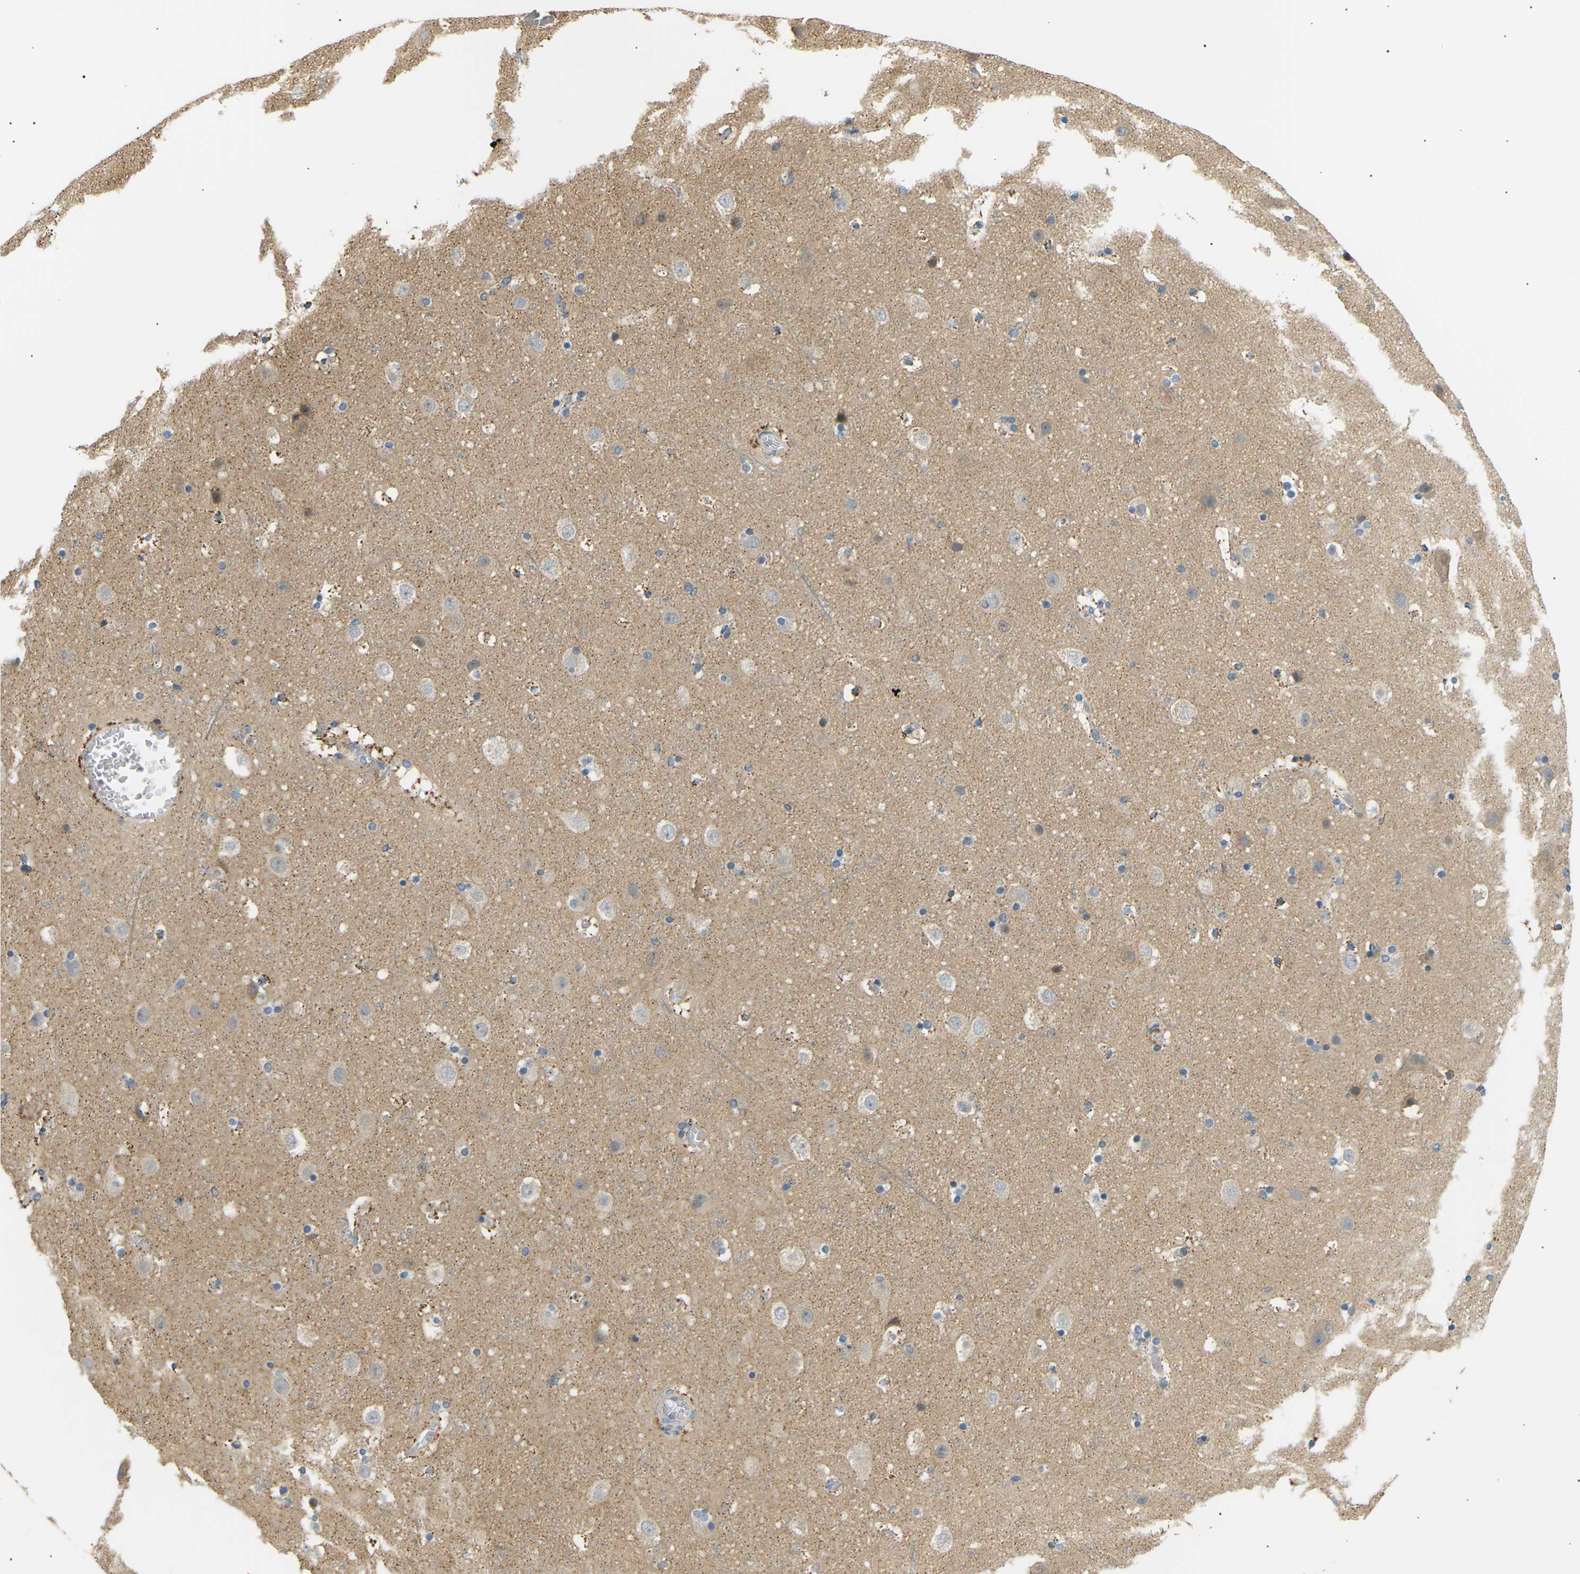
{"staining": {"intensity": "weak", "quantity": "25%-75%", "location": "cytoplasmic/membranous"}, "tissue": "cerebral cortex", "cell_type": "Endothelial cells", "image_type": "normal", "snomed": [{"axis": "morphology", "description": "Normal tissue, NOS"}, {"axis": "topography", "description": "Cerebral cortex"}], "caption": "The histopathology image reveals staining of benign cerebral cortex, revealing weak cytoplasmic/membranous protein expression (brown color) within endothelial cells.", "gene": "TBC1D8", "patient": {"sex": "male", "age": 45}}